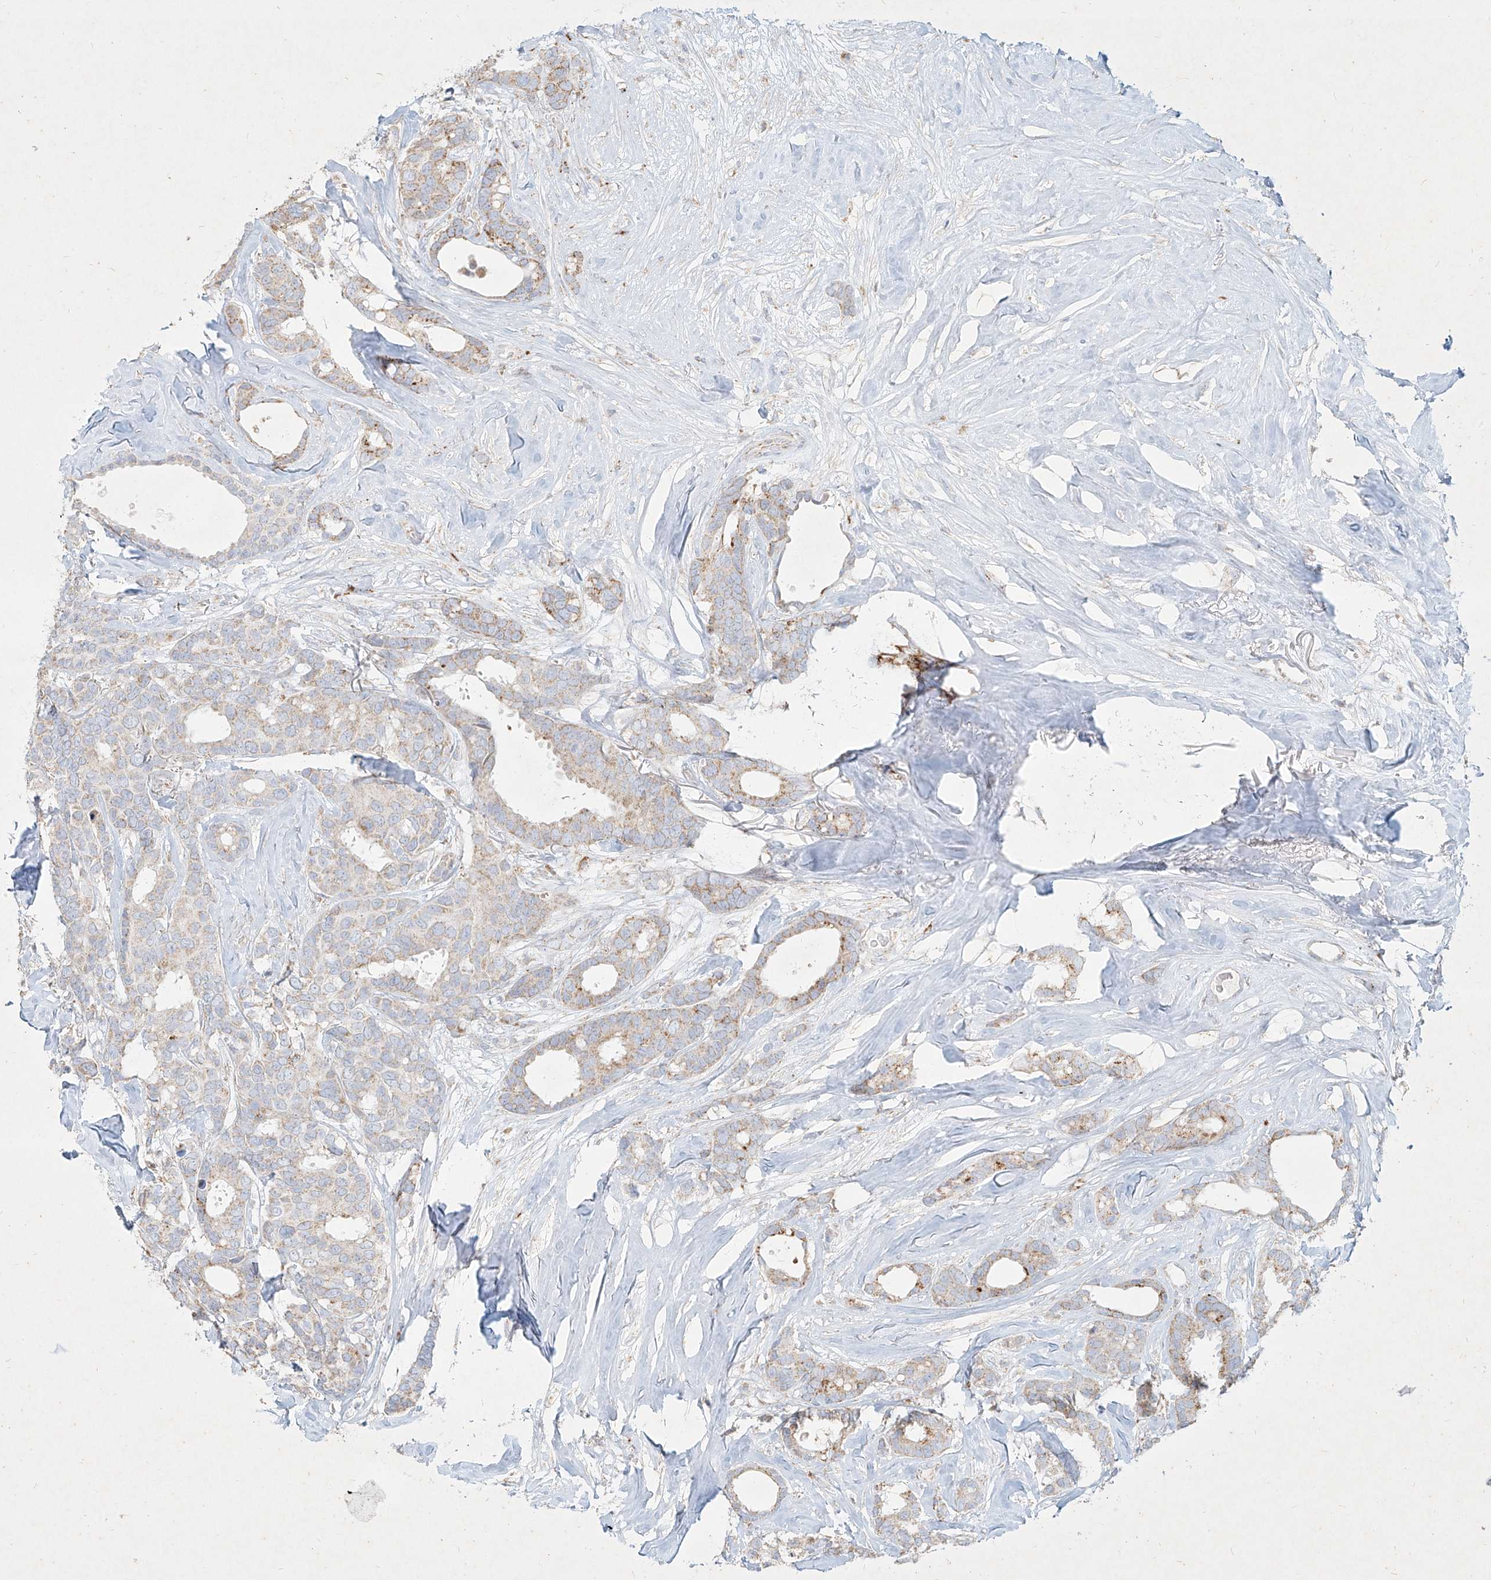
{"staining": {"intensity": "weak", "quantity": "25%-75%", "location": "cytoplasmic/membranous"}, "tissue": "breast cancer", "cell_type": "Tumor cells", "image_type": "cancer", "snomed": [{"axis": "morphology", "description": "Duct carcinoma"}, {"axis": "topography", "description": "Breast"}], "caption": "Intraductal carcinoma (breast) stained for a protein (brown) shows weak cytoplasmic/membranous positive staining in about 25%-75% of tumor cells.", "gene": "MTX2", "patient": {"sex": "female", "age": 87}}